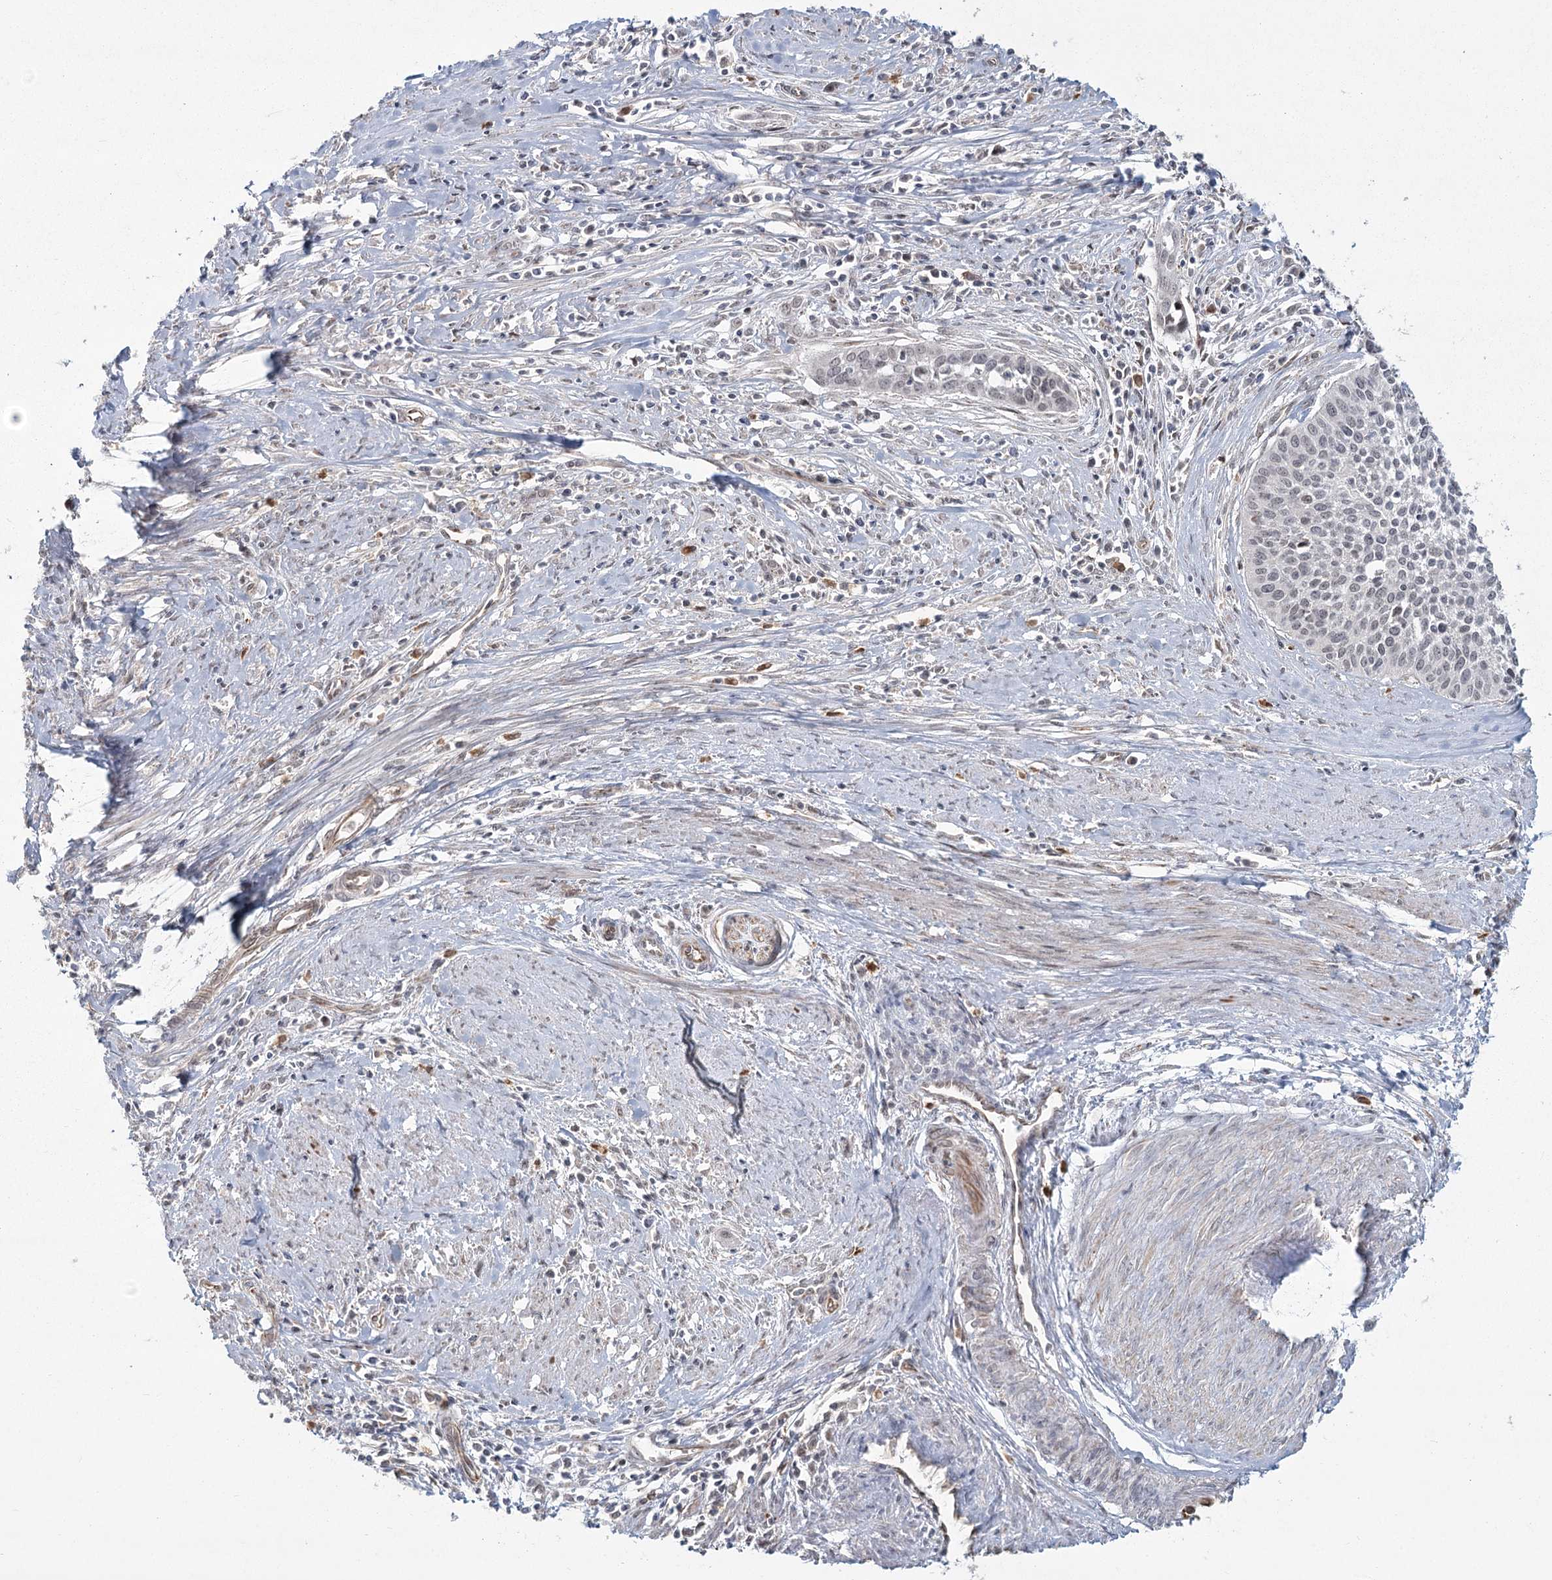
{"staining": {"intensity": "weak", "quantity": "<25%", "location": "cytoplasmic/membranous,nuclear"}, "tissue": "cervical cancer", "cell_type": "Tumor cells", "image_type": "cancer", "snomed": [{"axis": "morphology", "description": "Squamous cell carcinoma, NOS"}, {"axis": "topography", "description": "Cervix"}], "caption": "DAB immunohistochemical staining of human cervical cancer displays no significant staining in tumor cells.", "gene": "AP2M1", "patient": {"sex": "female", "age": 34}}